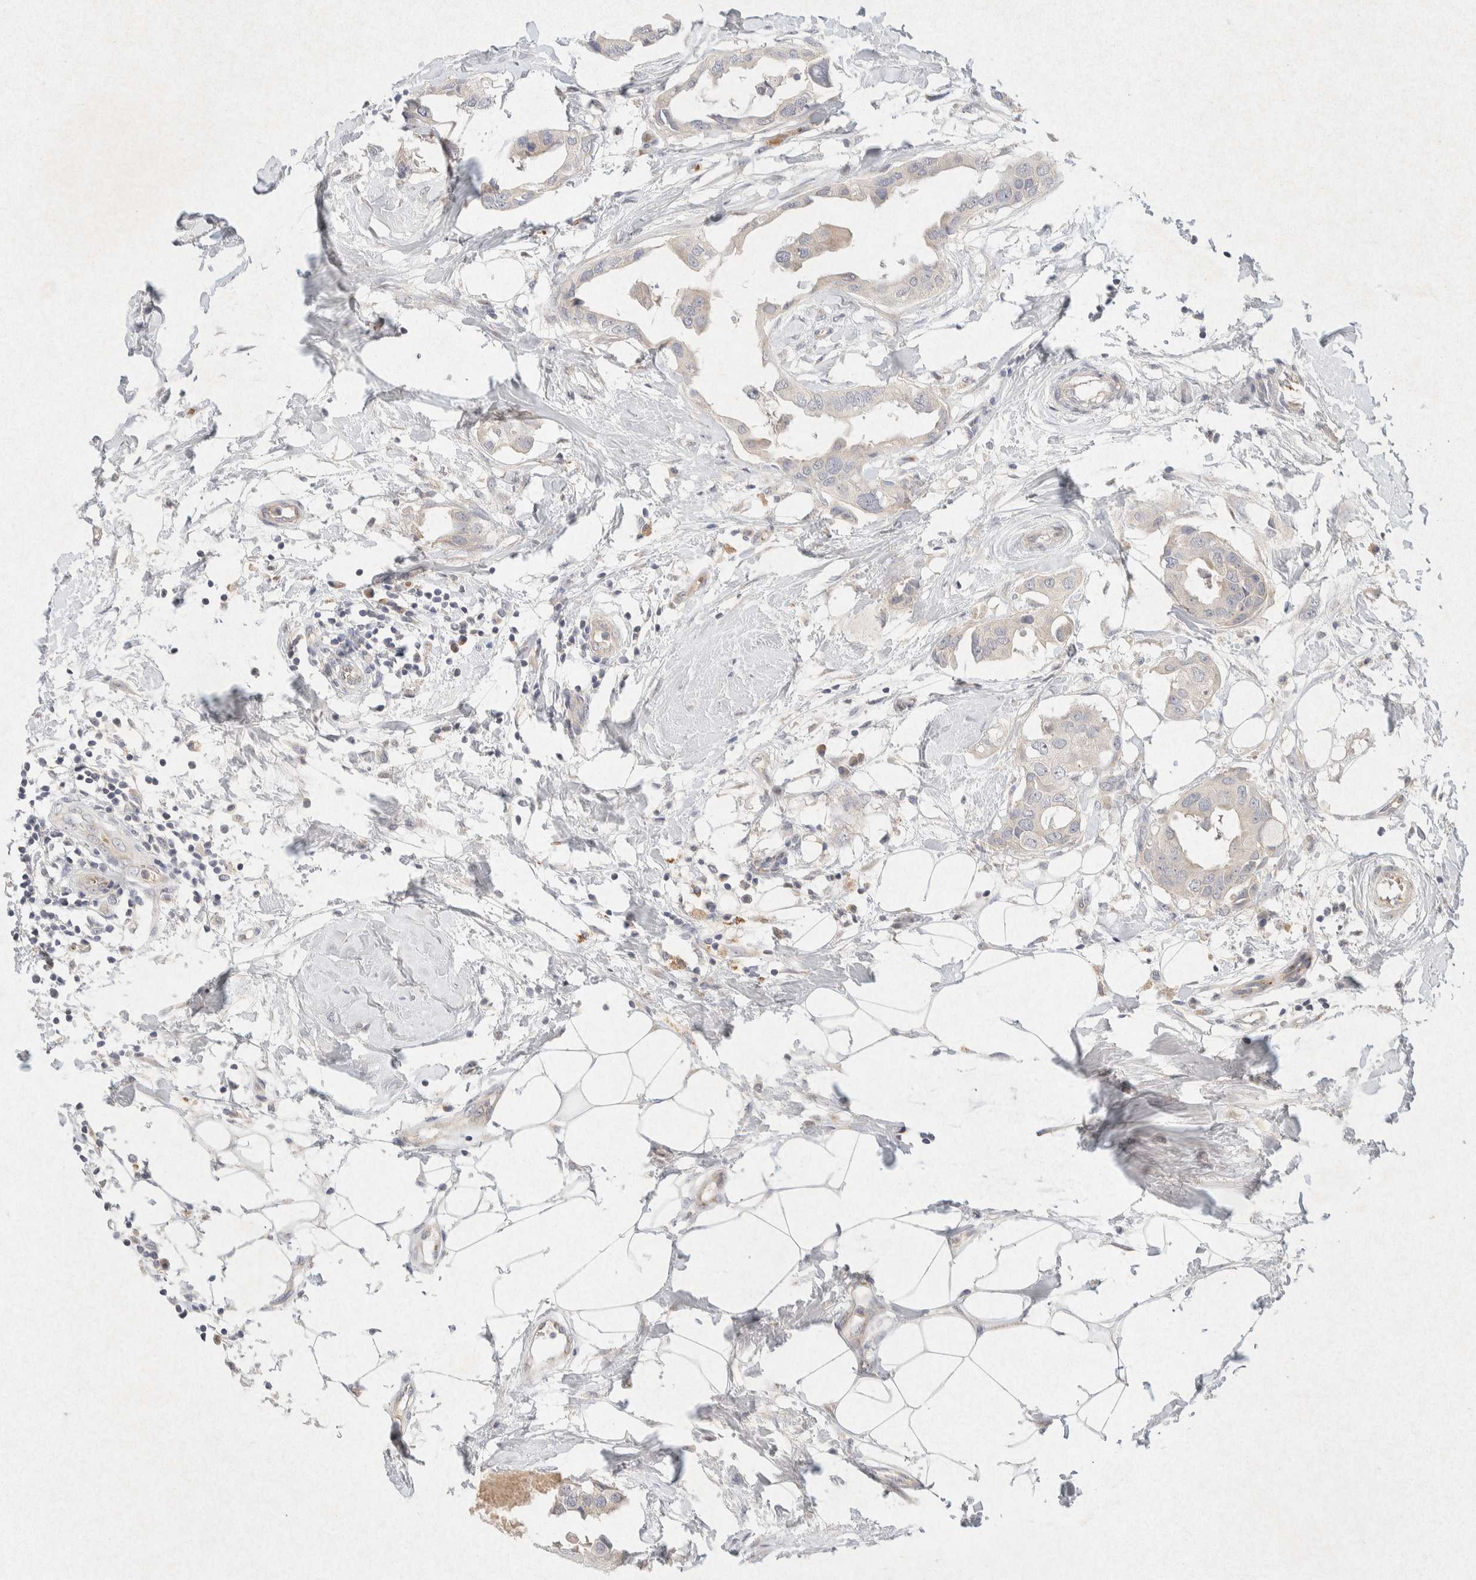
{"staining": {"intensity": "negative", "quantity": "none", "location": "none"}, "tissue": "breast cancer", "cell_type": "Tumor cells", "image_type": "cancer", "snomed": [{"axis": "morphology", "description": "Duct carcinoma"}, {"axis": "topography", "description": "Breast"}], "caption": "DAB immunohistochemical staining of breast invasive ductal carcinoma exhibits no significant staining in tumor cells.", "gene": "GNAI1", "patient": {"sex": "female", "age": 40}}